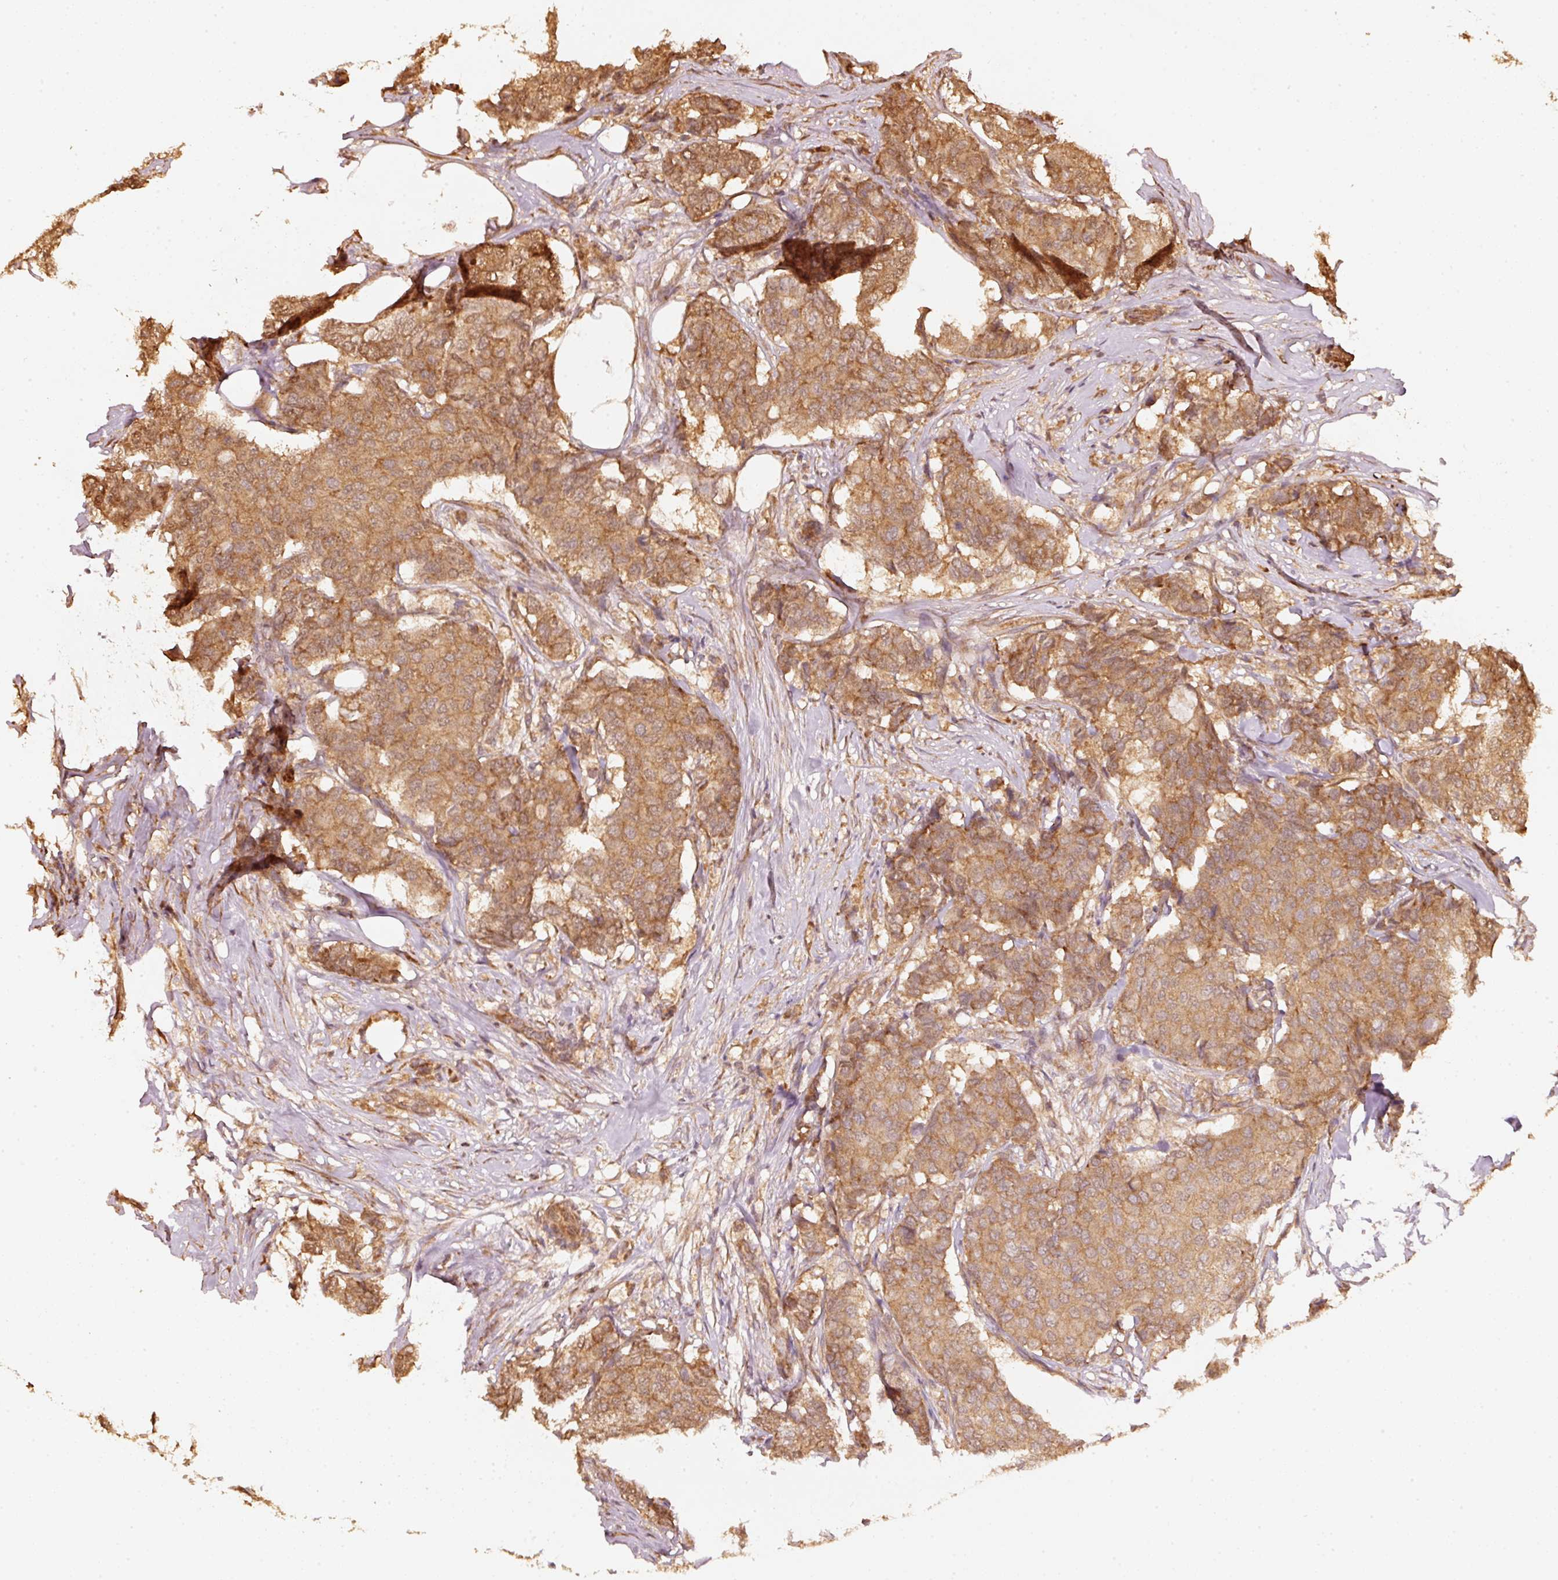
{"staining": {"intensity": "moderate", "quantity": ">75%", "location": "cytoplasmic/membranous"}, "tissue": "breast cancer", "cell_type": "Tumor cells", "image_type": "cancer", "snomed": [{"axis": "morphology", "description": "Duct carcinoma"}, {"axis": "topography", "description": "Breast"}], "caption": "Immunohistochemistry (IHC) micrograph of human breast cancer stained for a protein (brown), which demonstrates medium levels of moderate cytoplasmic/membranous staining in approximately >75% of tumor cells.", "gene": "STAU1", "patient": {"sex": "female", "age": 75}}